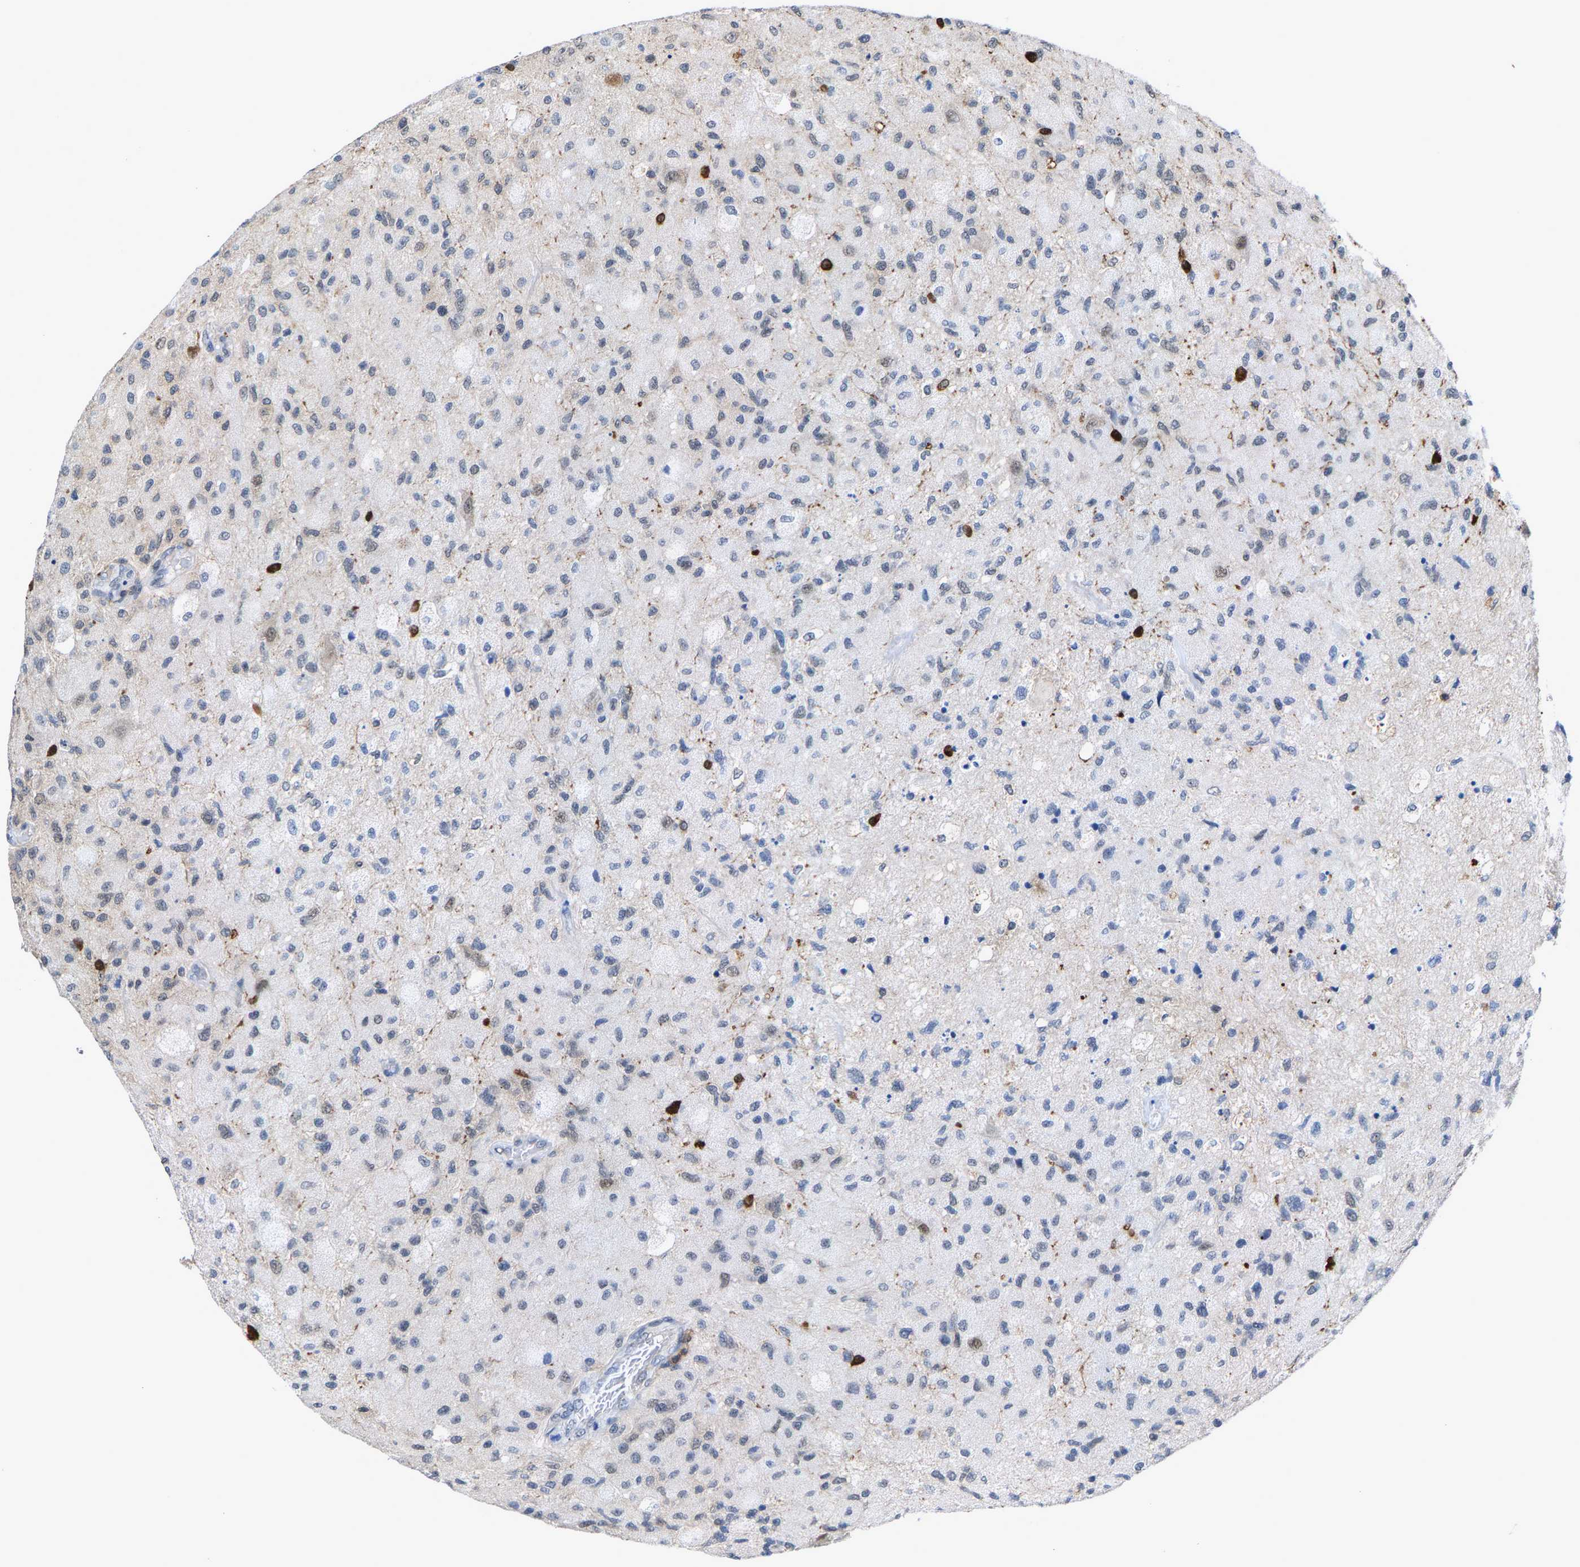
{"staining": {"intensity": "negative", "quantity": "none", "location": "none"}, "tissue": "glioma", "cell_type": "Tumor cells", "image_type": "cancer", "snomed": [{"axis": "morphology", "description": "Normal tissue, NOS"}, {"axis": "morphology", "description": "Glioma, malignant, High grade"}, {"axis": "topography", "description": "Cerebral cortex"}], "caption": "This is an IHC micrograph of human glioma. There is no staining in tumor cells.", "gene": "FGD3", "patient": {"sex": "male", "age": 77}}